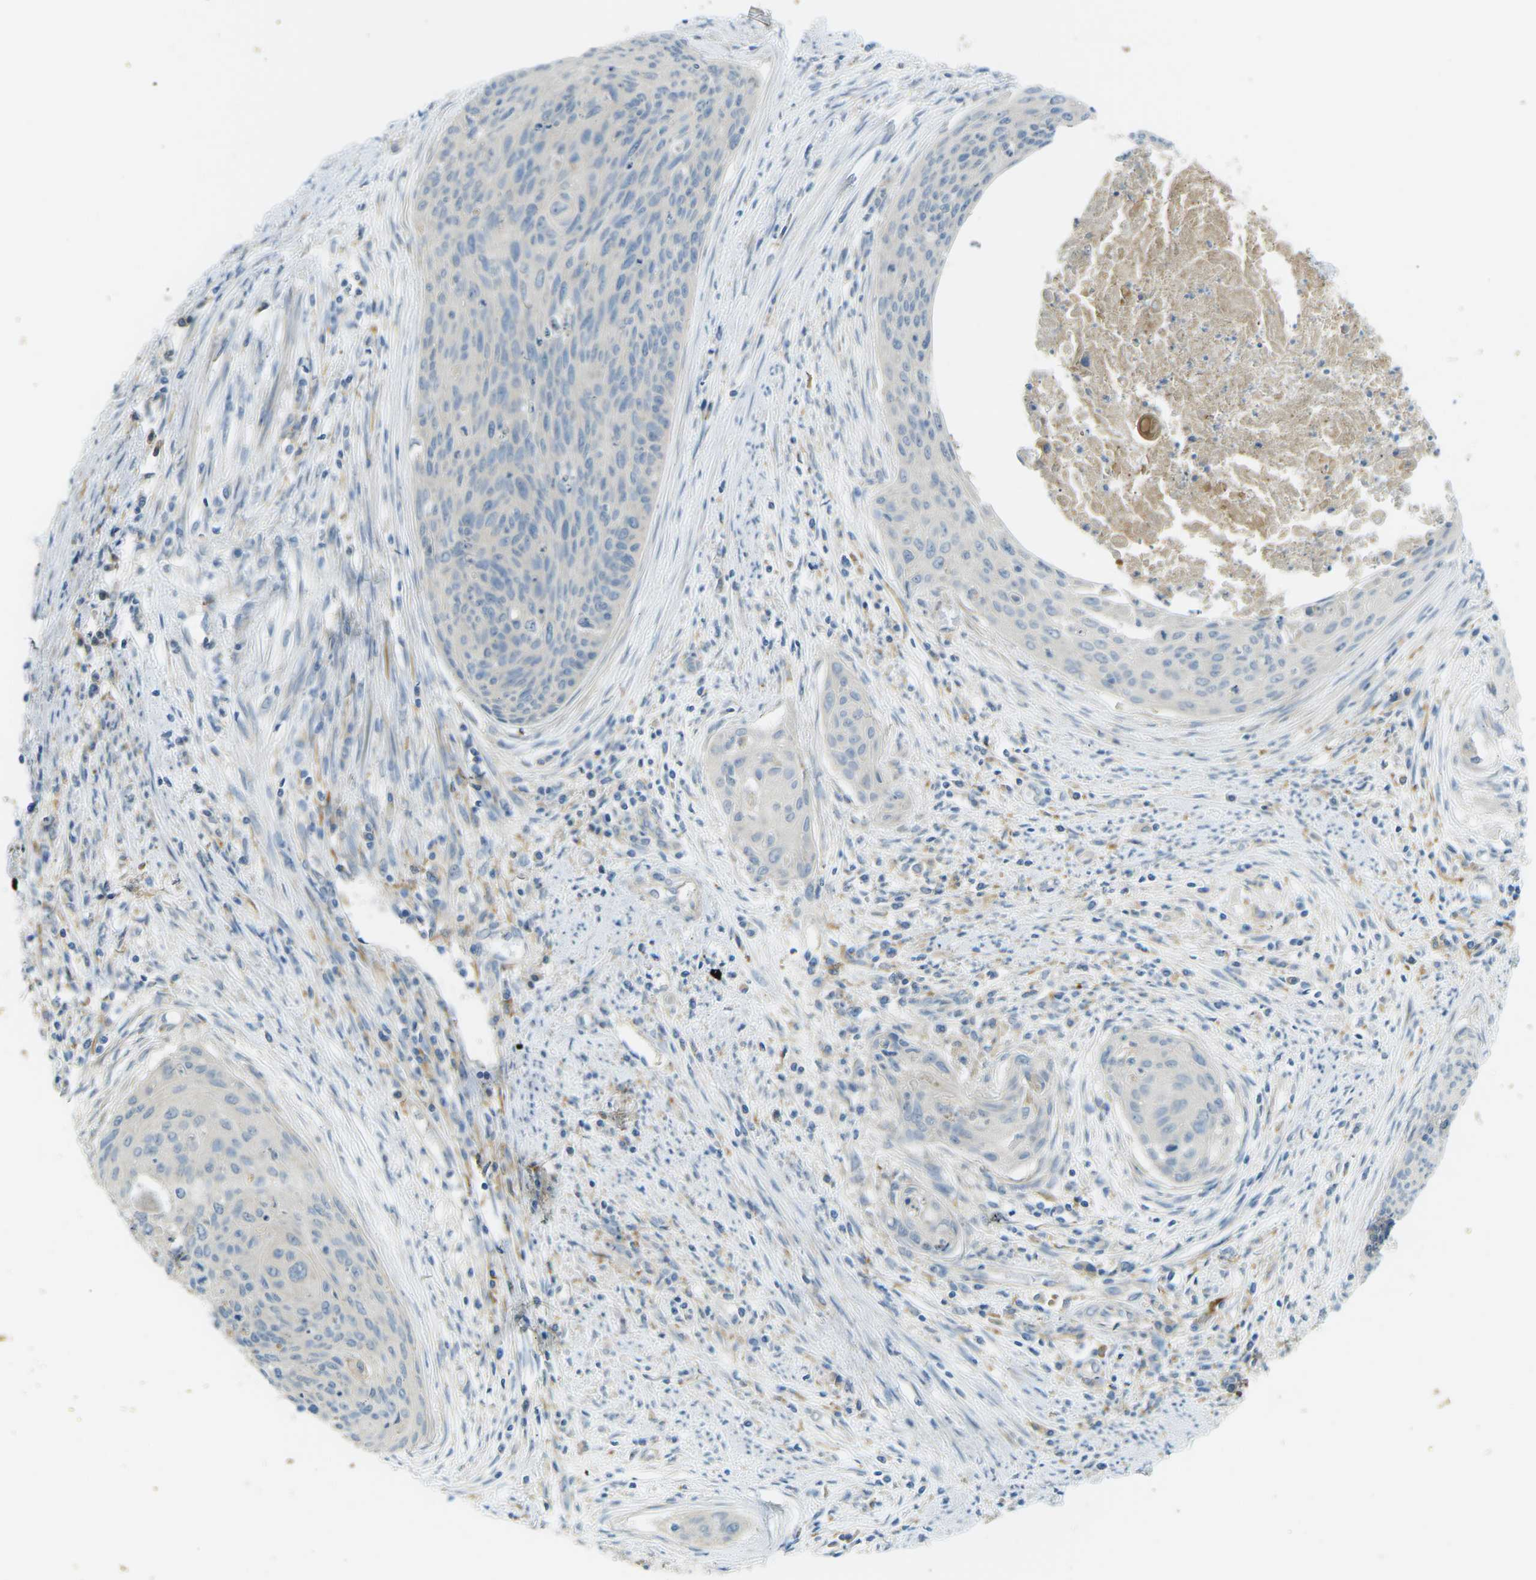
{"staining": {"intensity": "negative", "quantity": "none", "location": "none"}, "tissue": "cervical cancer", "cell_type": "Tumor cells", "image_type": "cancer", "snomed": [{"axis": "morphology", "description": "Squamous cell carcinoma, NOS"}, {"axis": "topography", "description": "Cervix"}], "caption": "IHC image of cervical cancer (squamous cell carcinoma) stained for a protein (brown), which displays no positivity in tumor cells.", "gene": "MYLK4", "patient": {"sex": "female", "age": 55}}